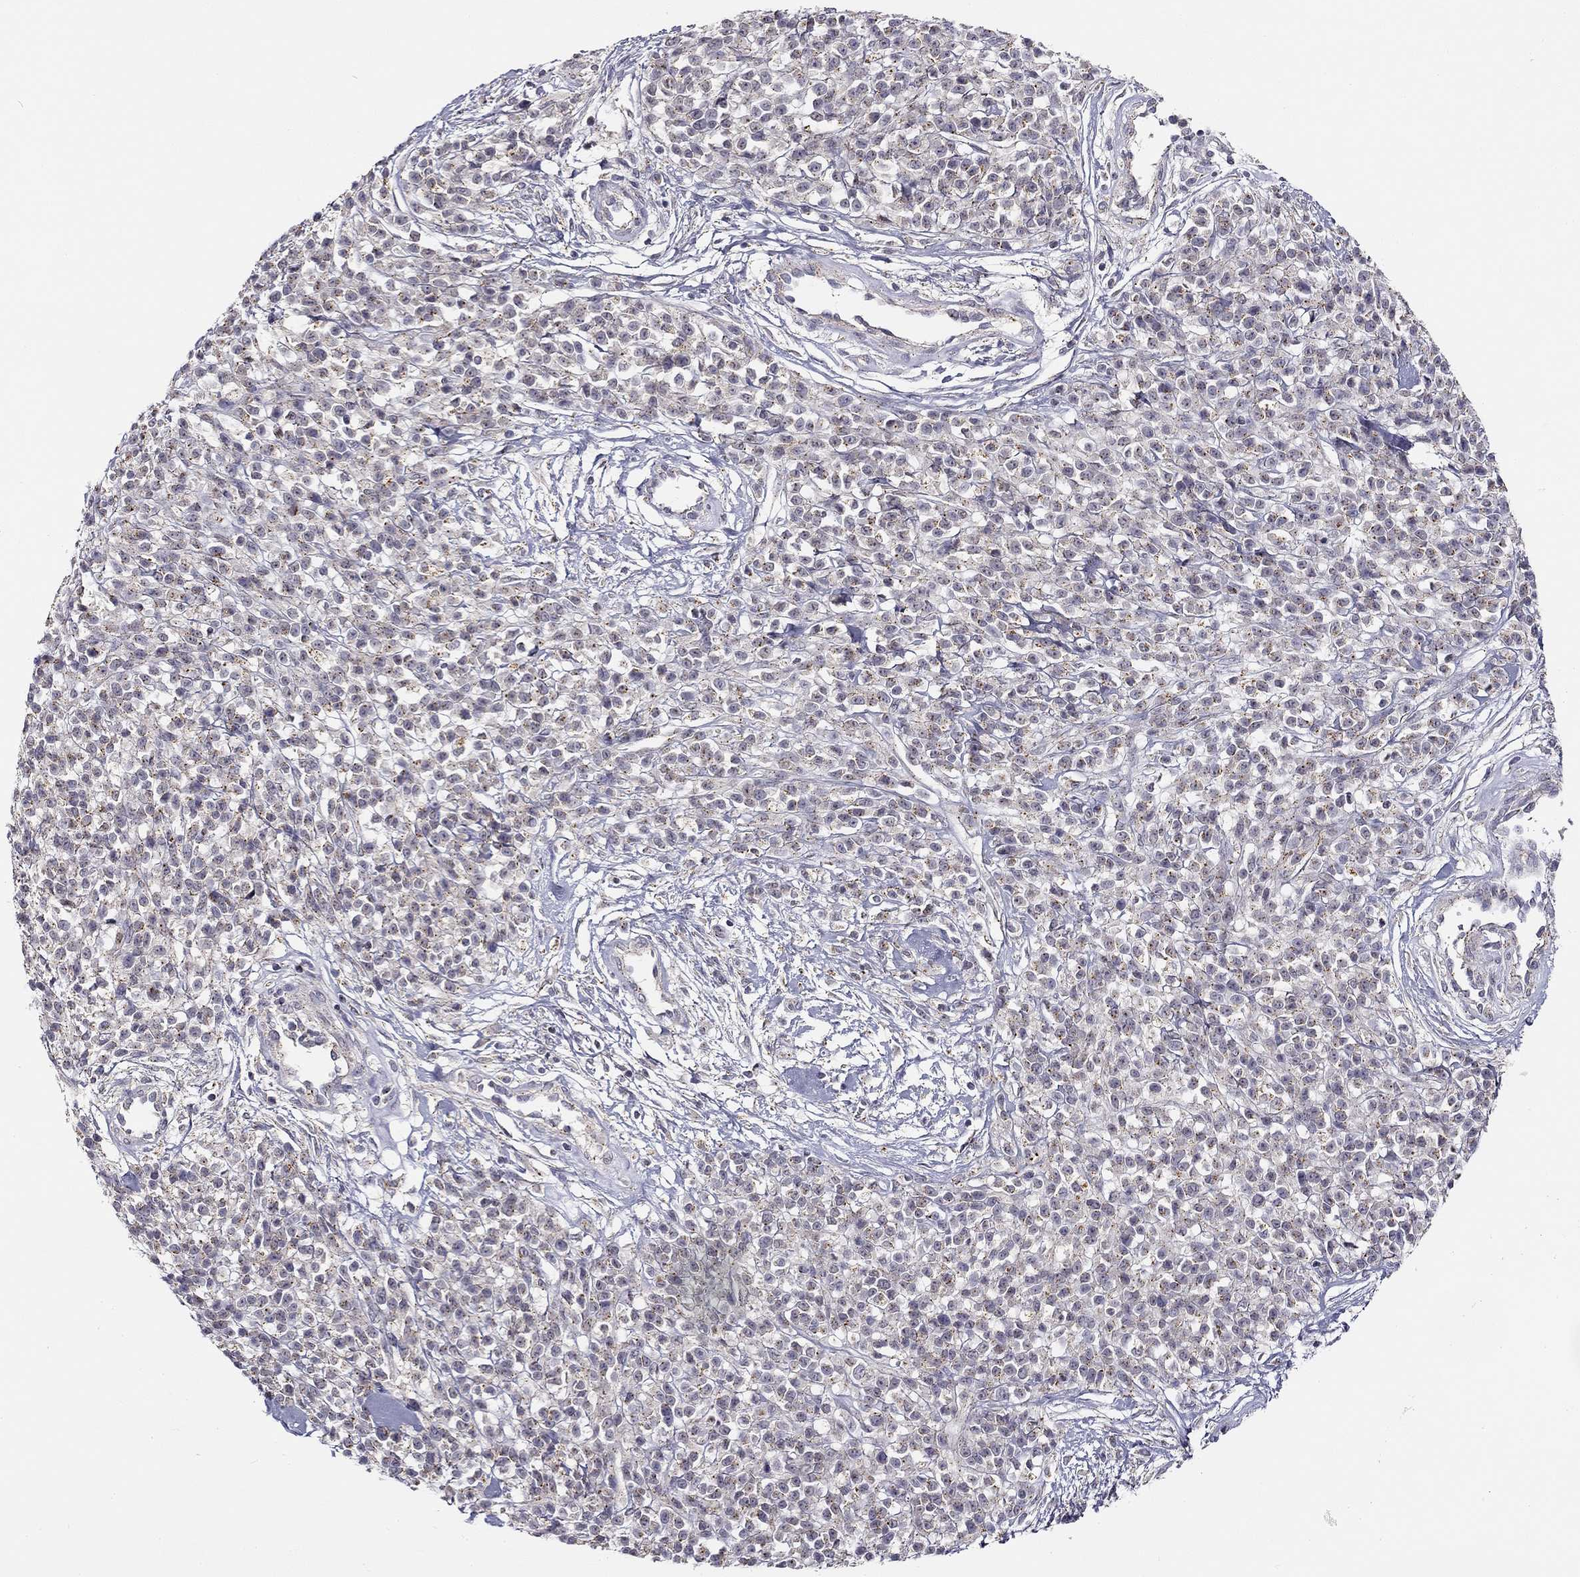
{"staining": {"intensity": "weak", "quantity": "25%-75%", "location": "cytoplasmic/membranous"}, "tissue": "melanoma", "cell_type": "Tumor cells", "image_type": "cancer", "snomed": [{"axis": "morphology", "description": "Malignant melanoma, NOS"}, {"axis": "topography", "description": "Skin"}, {"axis": "topography", "description": "Skin of trunk"}], "caption": "Immunohistochemical staining of melanoma reveals weak cytoplasmic/membranous protein expression in about 25%-75% of tumor cells.", "gene": "CNR1", "patient": {"sex": "male", "age": 74}}